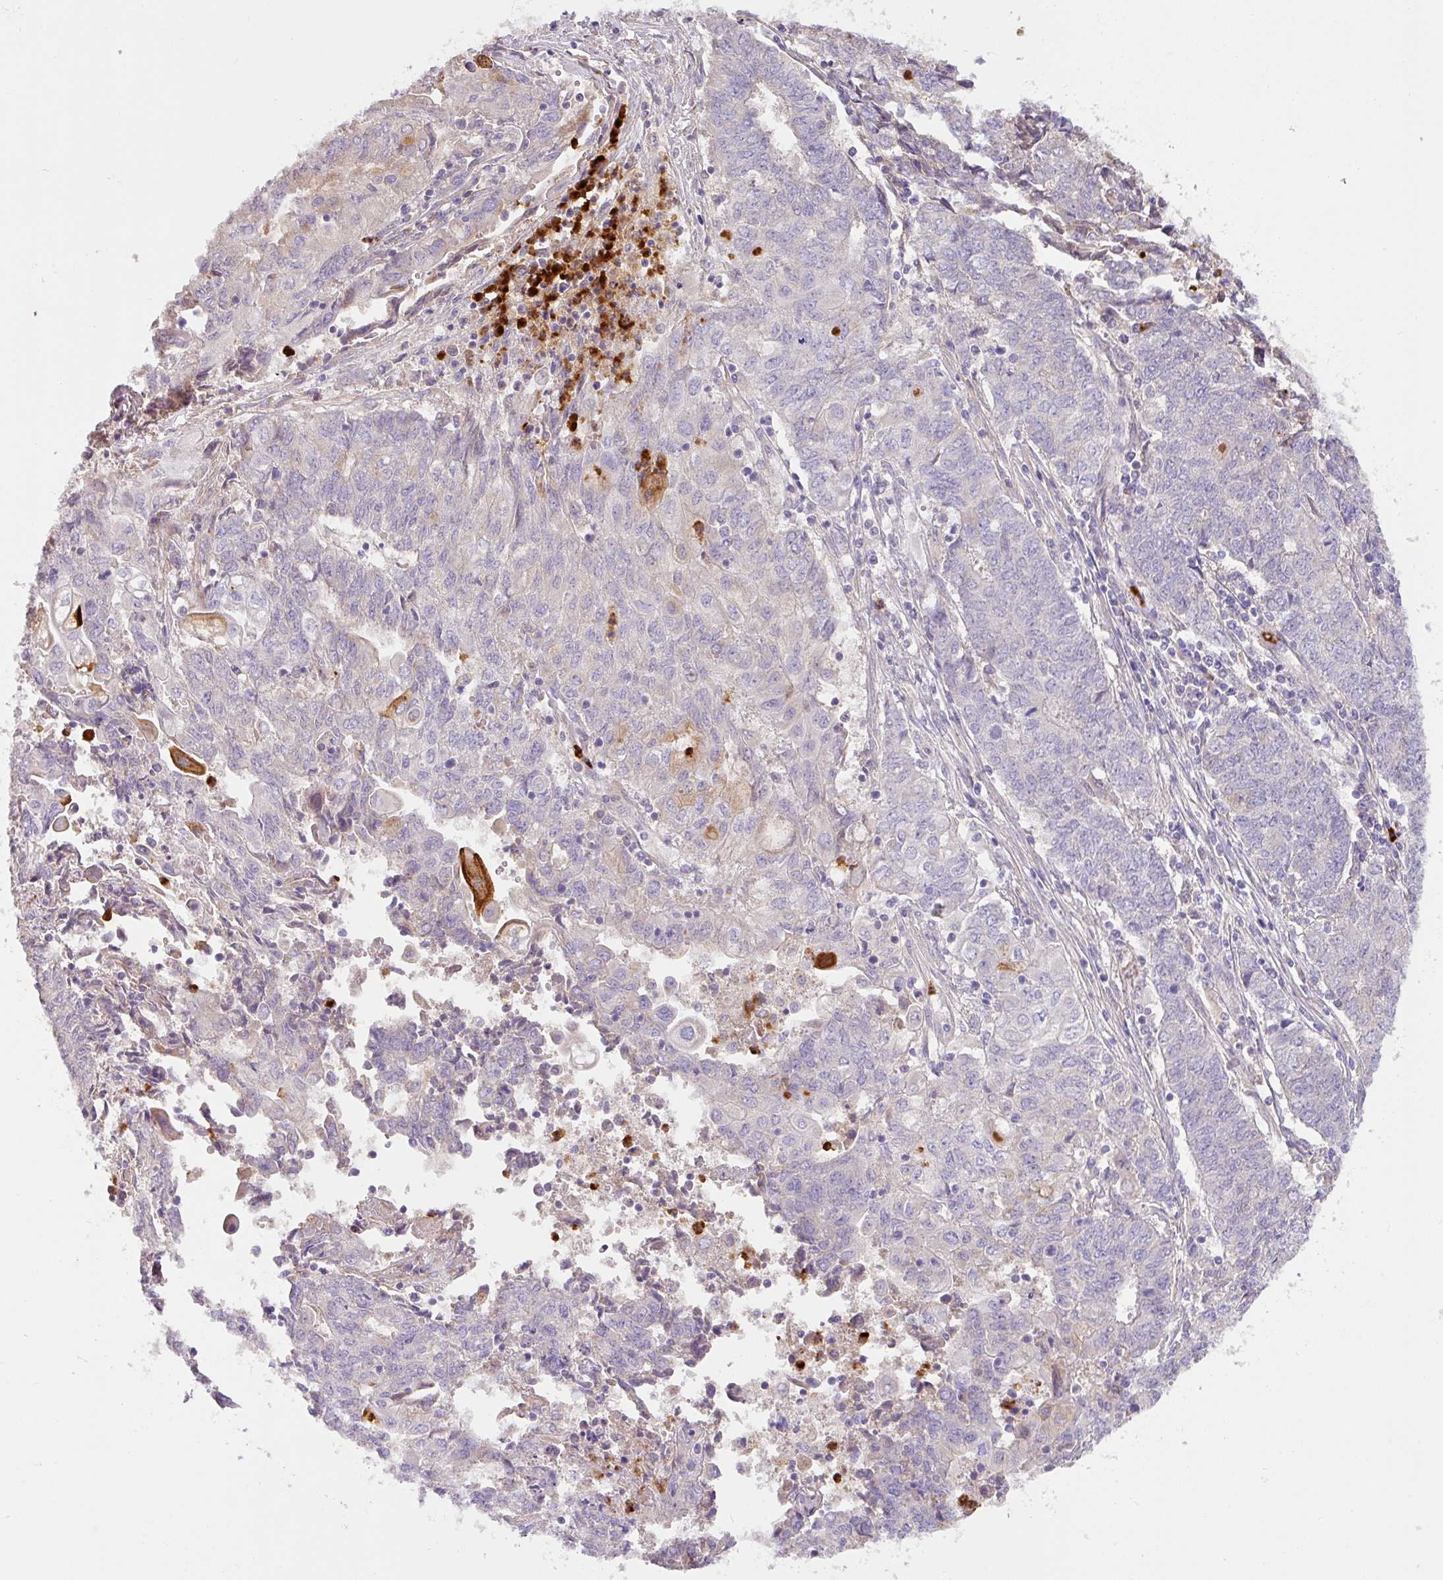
{"staining": {"intensity": "negative", "quantity": "none", "location": "none"}, "tissue": "endometrial cancer", "cell_type": "Tumor cells", "image_type": "cancer", "snomed": [{"axis": "morphology", "description": "Adenocarcinoma, NOS"}, {"axis": "topography", "description": "Endometrium"}], "caption": "This is an immunohistochemistry (IHC) histopathology image of human endometrial cancer. There is no expression in tumor cells.", "gene": "CRISP3", "patient": {"sex": "female", "age": 54}}